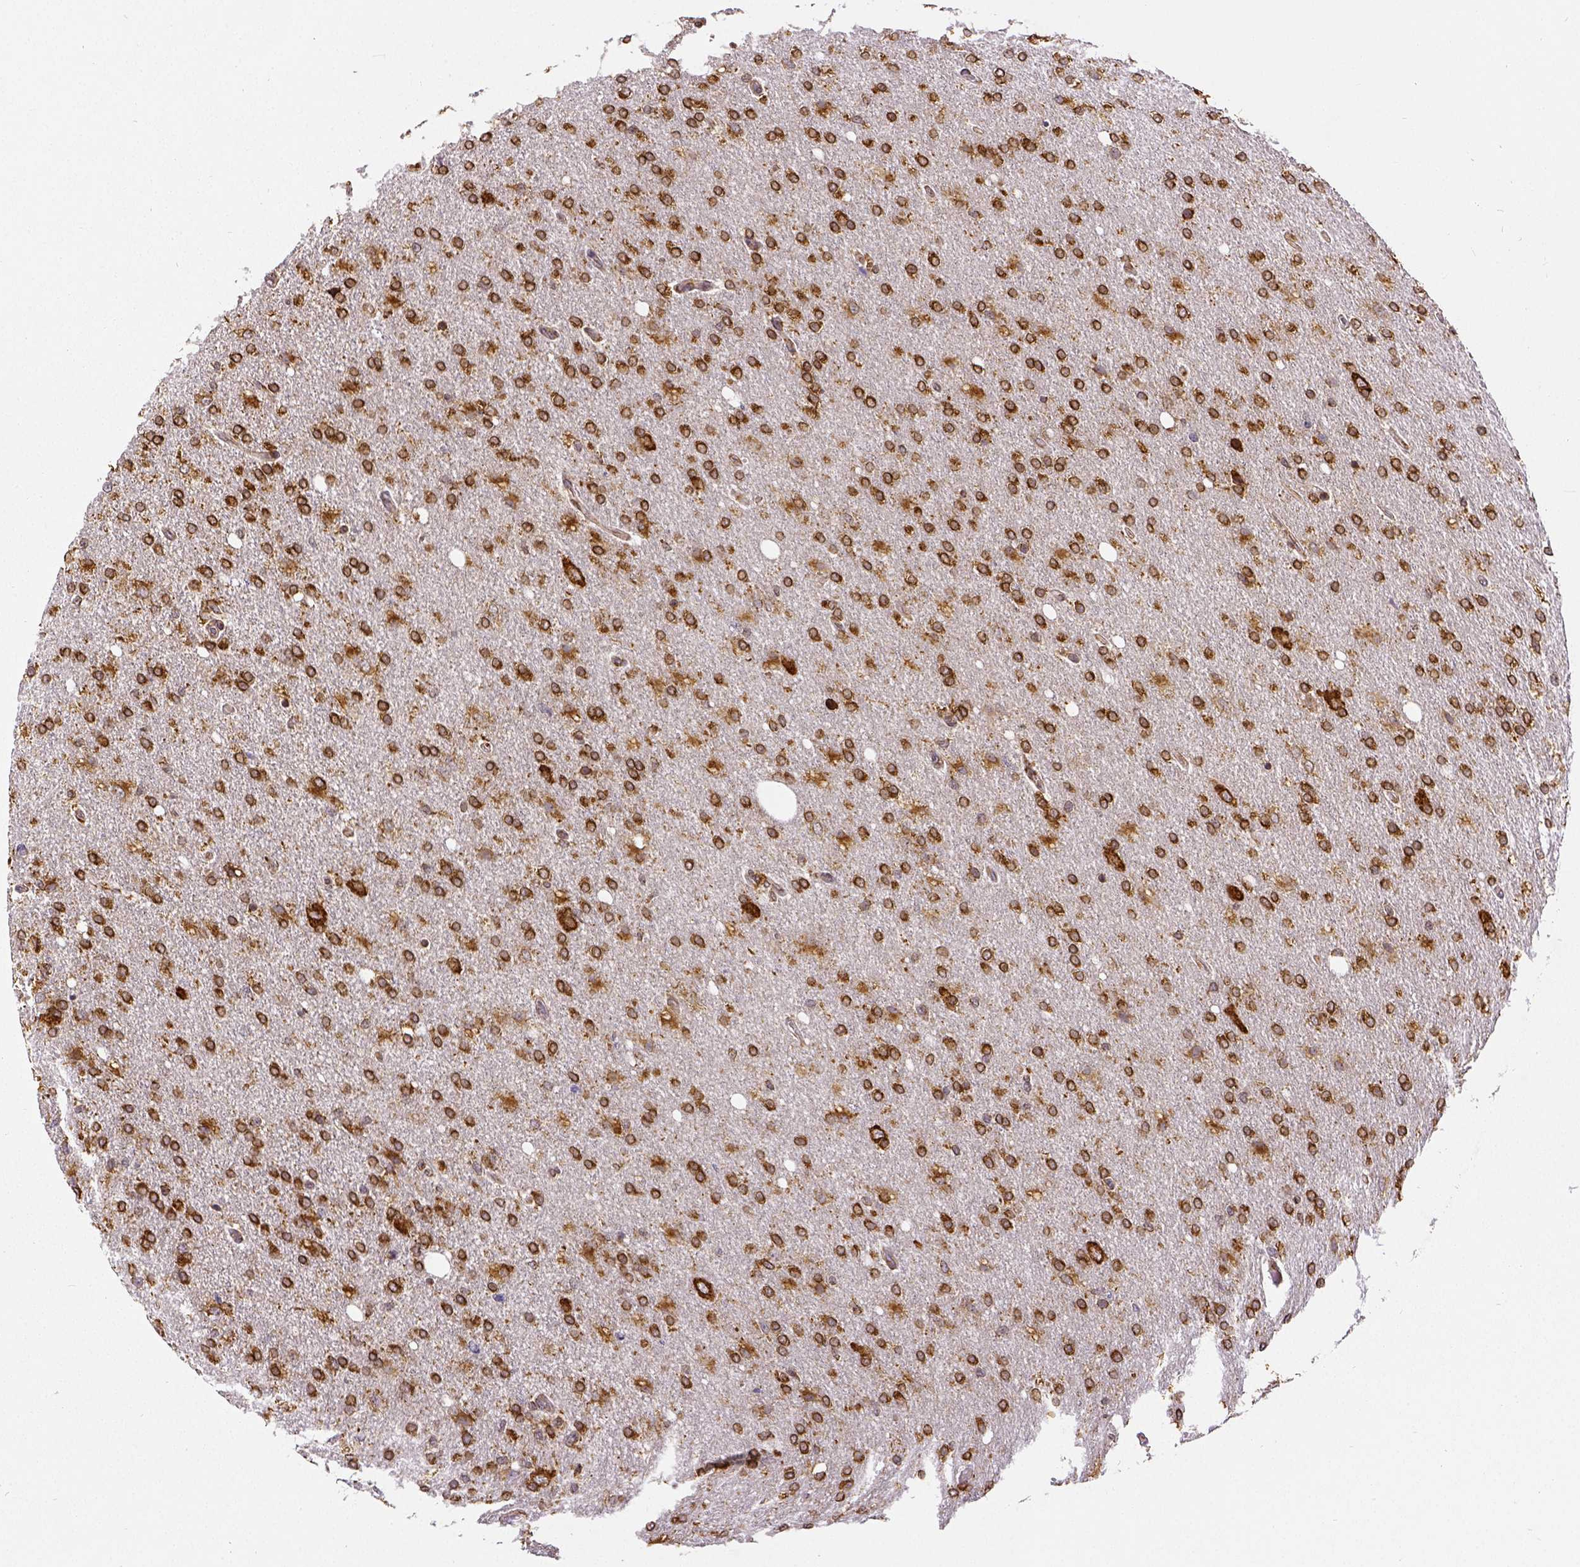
{"staining": {"intensity": "strong", "quantity": ">75%", "location": "cytoplasmic/membranous"}, "tissue": "glioma", "cell_type": "Tumor cells", "image_type": "cancer", "snomed": [{"axis": "morphology", "description": "Glioma, malignant, High grade"}, {"axis": "topography", "description": "Cerebral cortex"}], "caption": "There is high levels of strong cytoplasmic/membranous expression in tumor cells of malignant glioma (high-grade), as demonstrated by immunohistochemical staining (brown color).", "gene": "MTDH", "patient": {"sex": "male", "age": 70}}